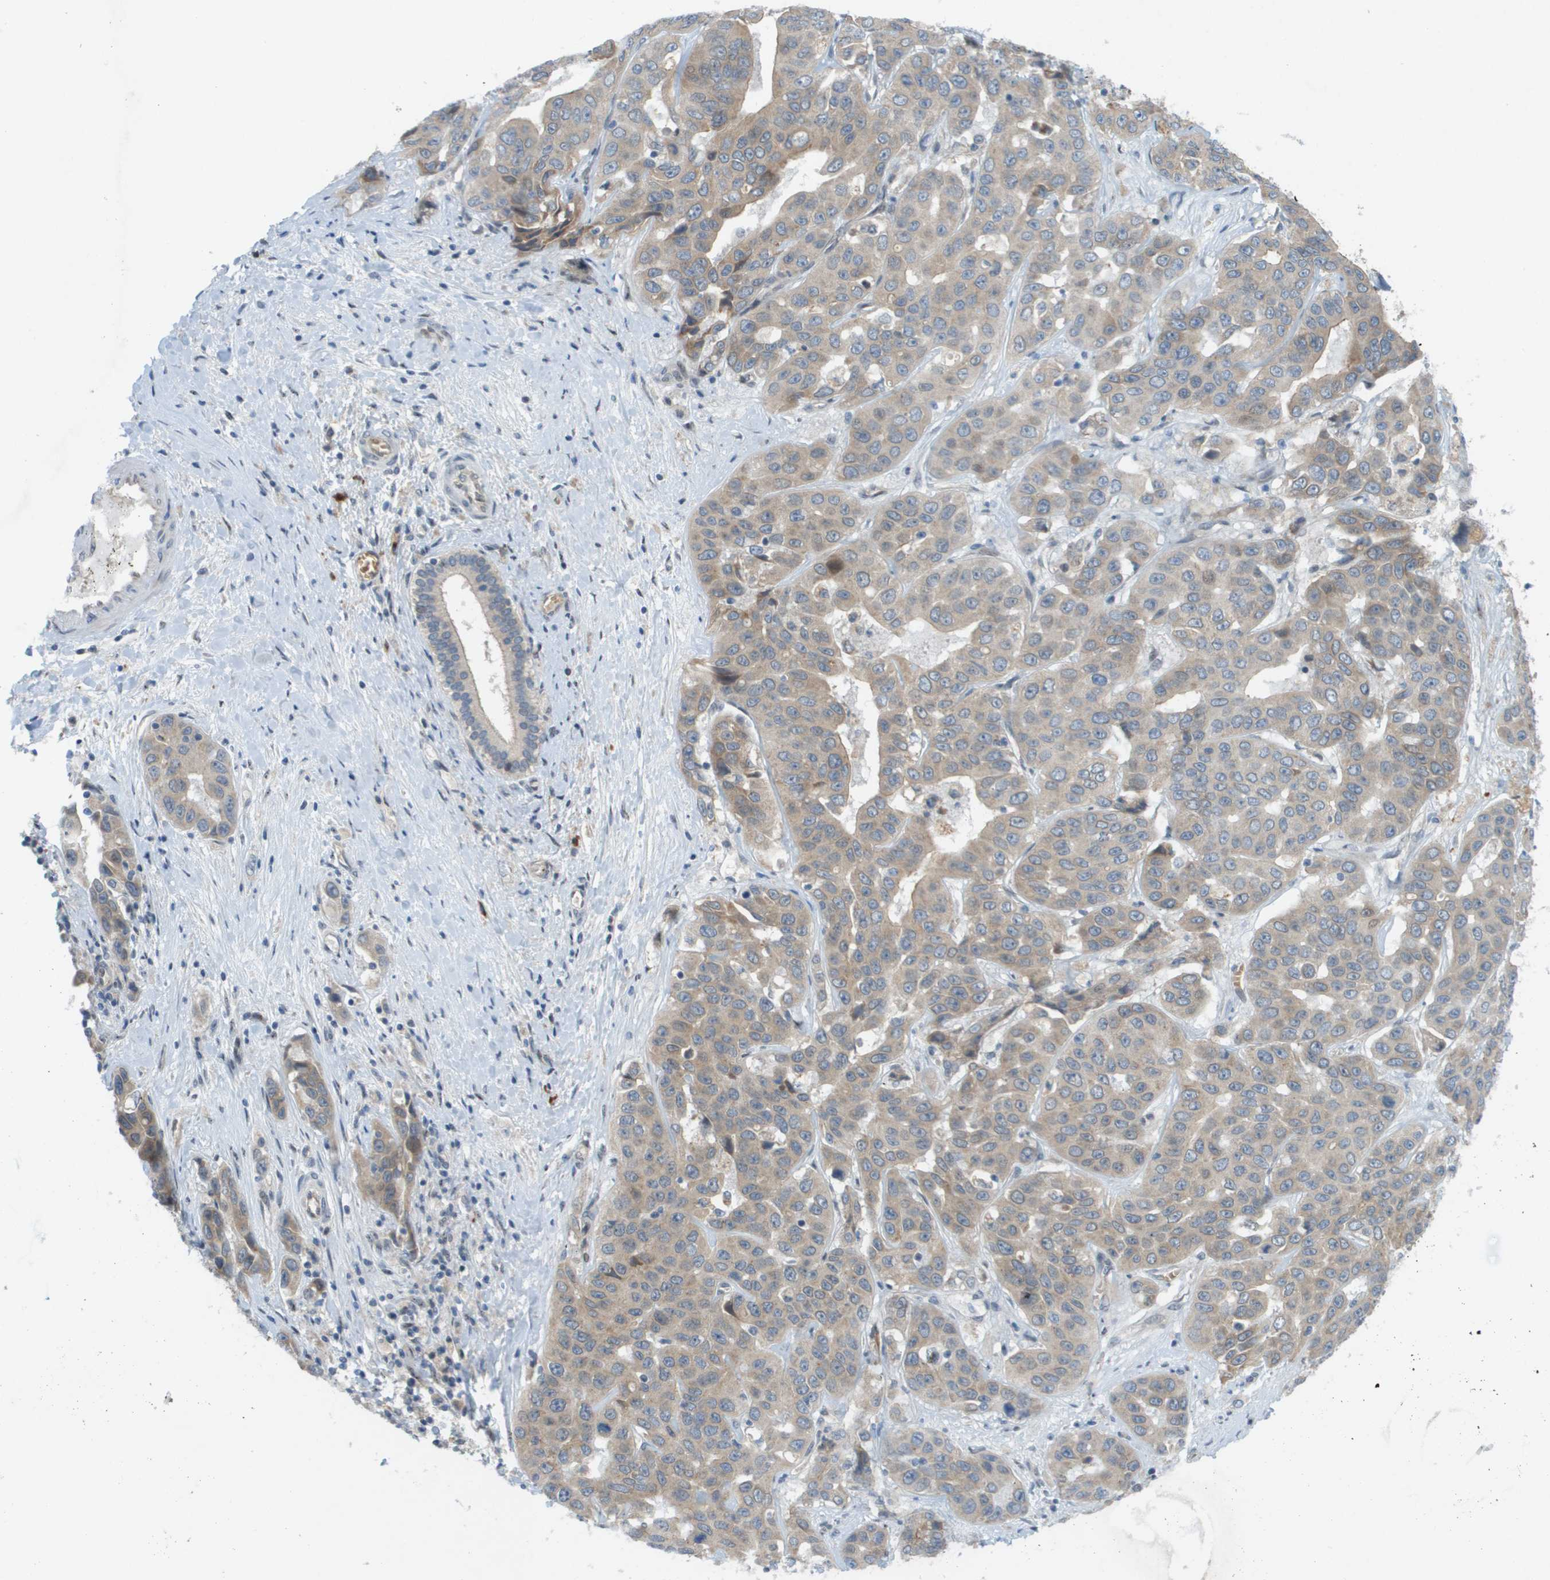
{"staining": {"intensity": "weak", "quantity": ">75%", "location": "cytoplasmic/membranous"}, "tissue": "liver cancer", "cell_type": "Tumor cells", "image_type": "cancer", "snomed": [{"axis": "morphology", "description": "Cholangiocarcinoma"}, {"axis": "topography", "description": "Liver"}], "caption": "IHC (DAB (3,3'-diaminobenzidine)) staining of human cholangiocarcinoma (liver) exhibits weak cytoplasmic/membranous protein positivity in approximately >75% of tumor cells.", "gene": "CACNB4", "patient": {"sex": "female", "age": 52}}